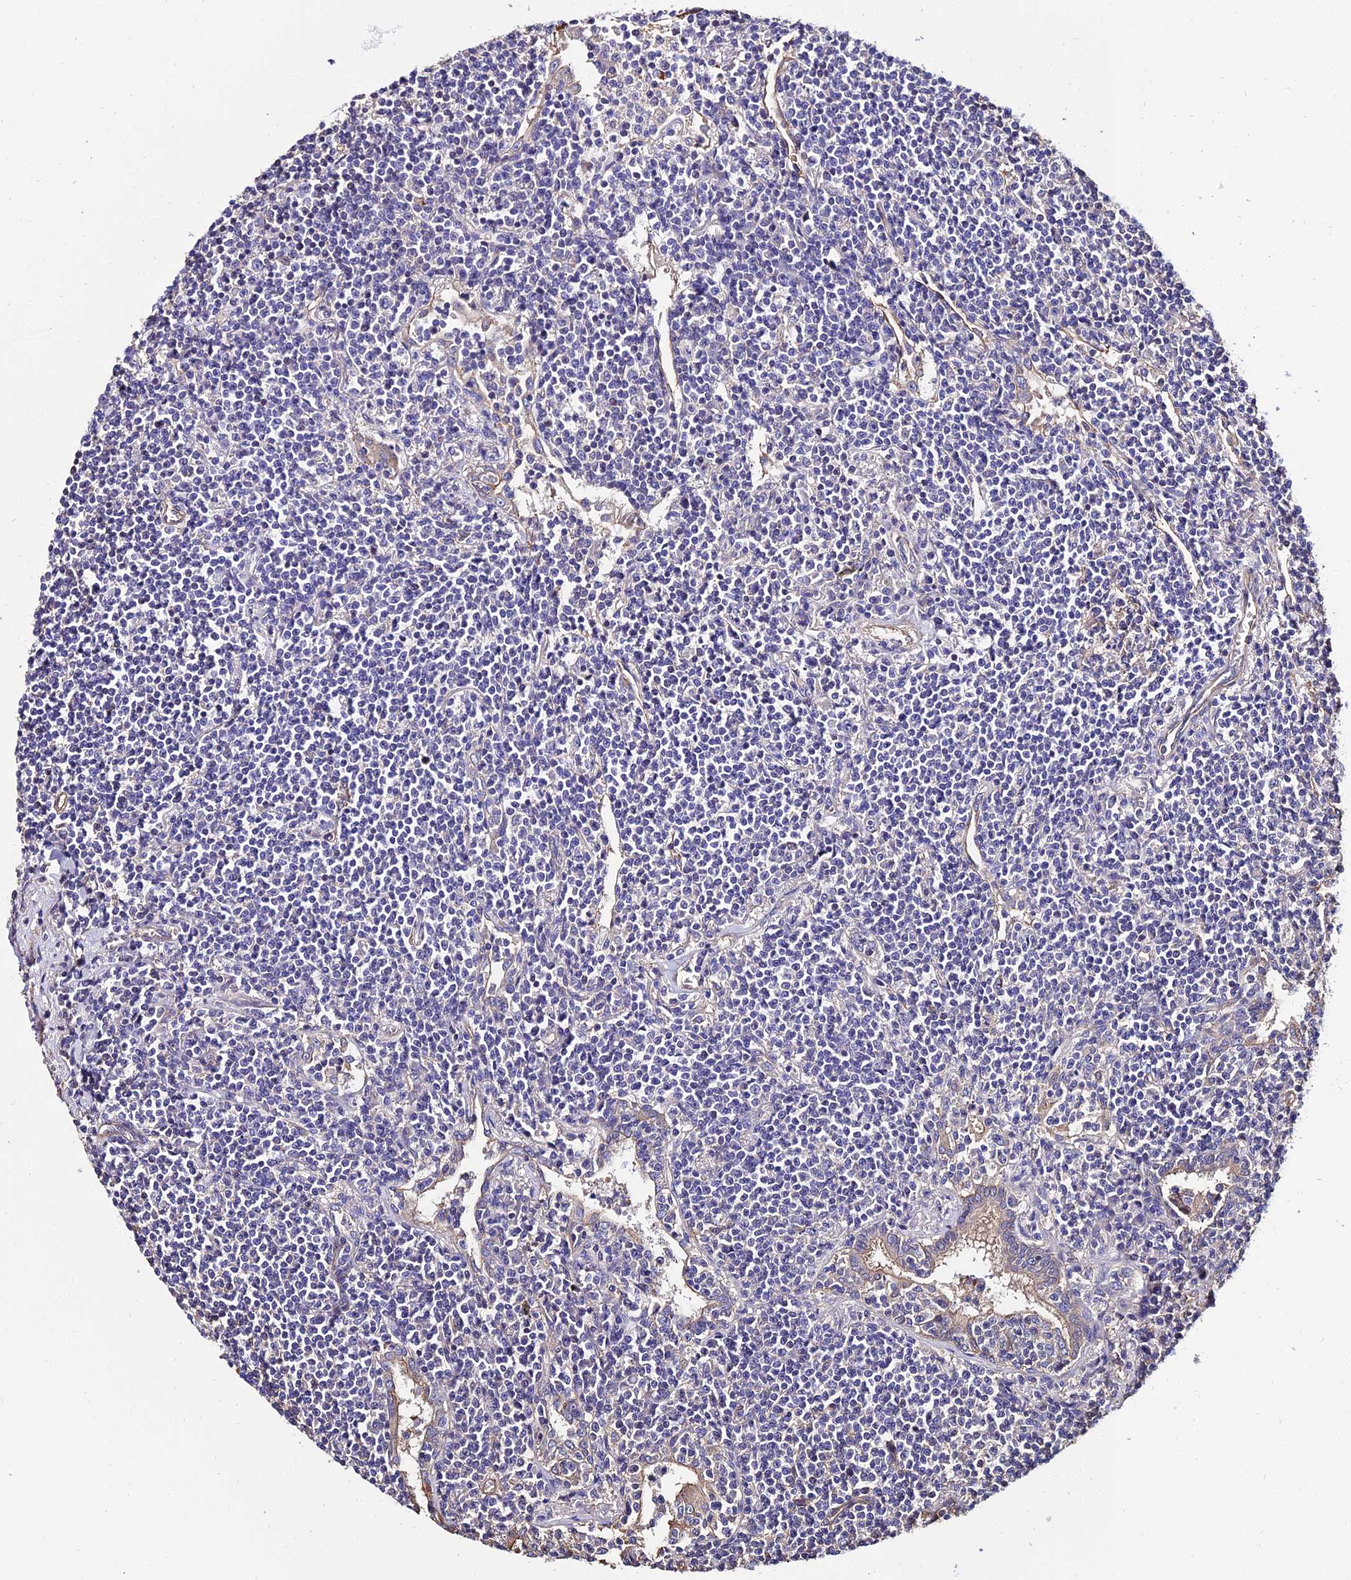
{"staining": {"intensity": "negative", "quantity": "none", "location": "none"}, "tissue": "lymphoma", "cell_type": "Tumor cells", "image_type": "cancer", "snomed": [{"axis": "morphology", "description": "Malignant lymphoma, non-Hodgkin's type, Low grade"}, {"axis": "topography", "description": "Lung"}], "caption": "Immunohistochemistry of human lymphoma reveals no staining in tumor cells.", "gene": "CALM2", "patient": {"sex": "female", "age": 71}}